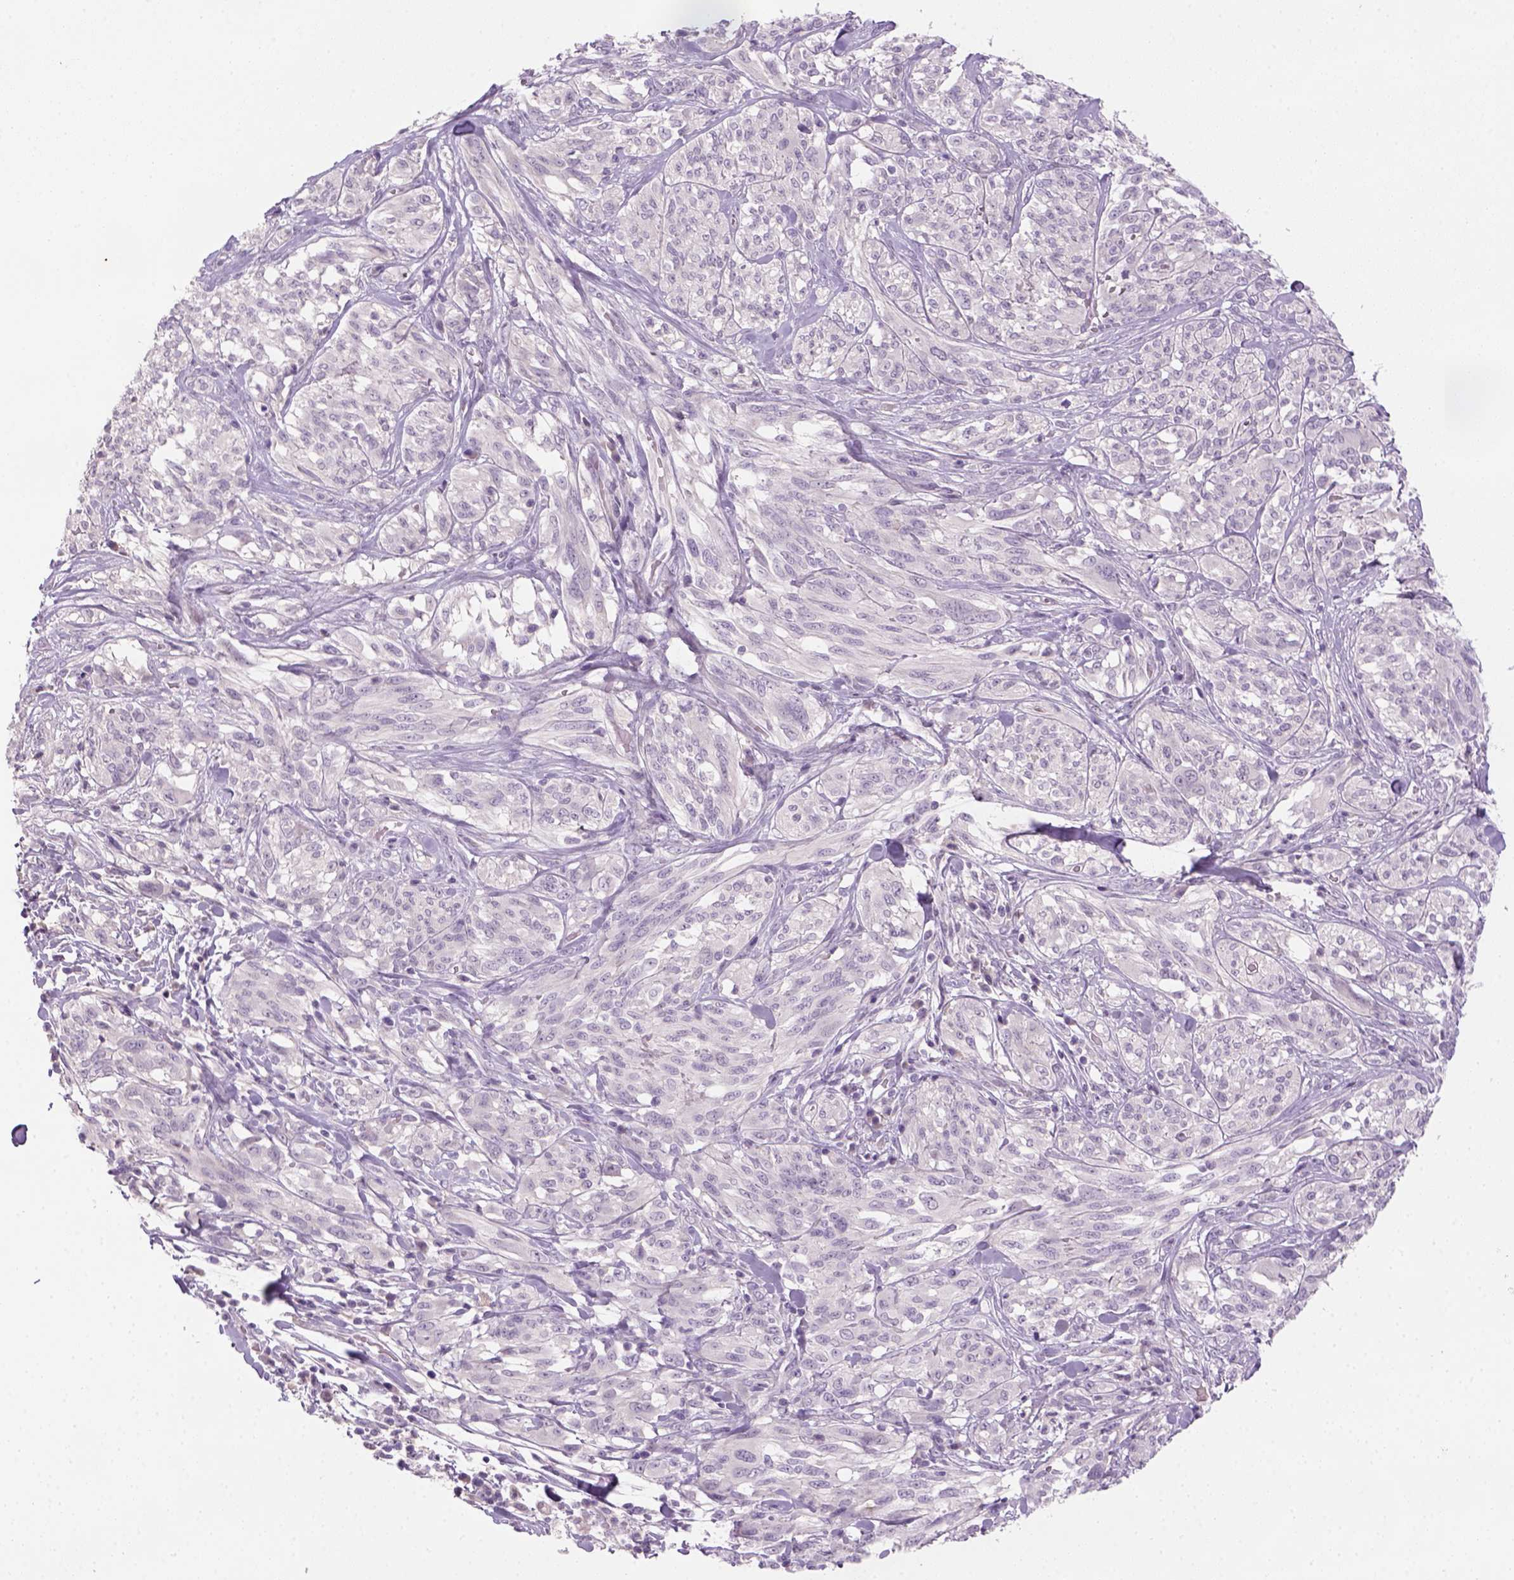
{"staining": {"intensity": "negative", "quantity": "none", "location": "none"}, "tissue": "melanoma", "cell_type": "Tumor cells", "image_type": "cancer", "snomed": [{"axis": "morphology", "description": "Malignant melanoma, NOS"}, {"axis": "topography", "description": "Skin"}], "caption": "DAB immunohistochemical staining of malignant melanoma exhibits no significant positivity in tumor cells.", "gene": "GFI1B", "patient": {"sex": "female", "age": 91}}